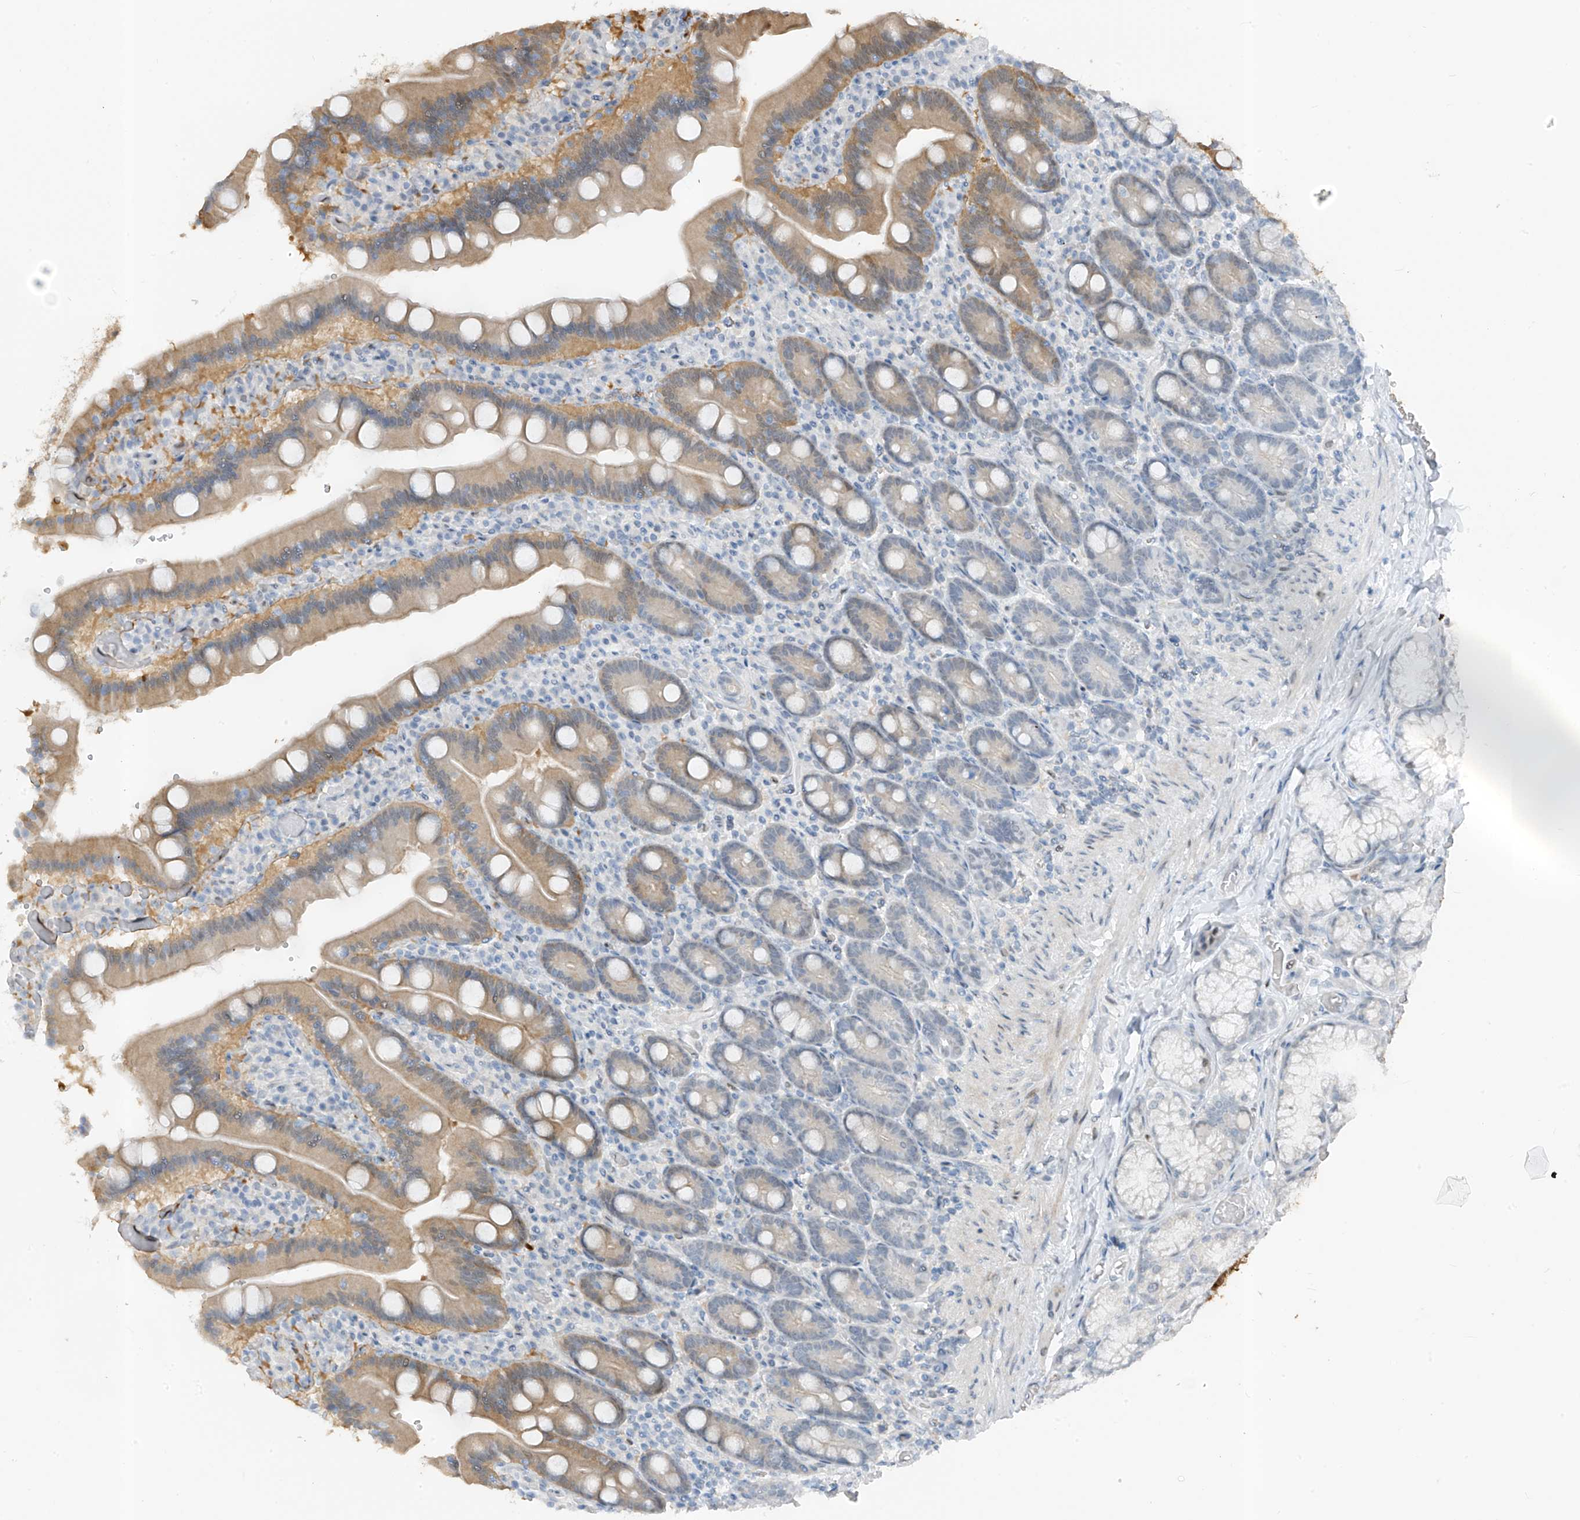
{"staining": {"intensity": "weak", "quantity": "25%-75%", "location": "cytoplasmic/membranous"}, "tissue": "duodenum", "cell_type": "Glandular cells", "image_type": "normal", "snomed": [{"axis": "morphology", "description": "Normal tissue, NOS"}, {"axis": "topography", "description": "Duodenum"}], "caption": "The photomicrograph exhibits a brown stain indicating the presence of a protein in the cytoplasmic/membranous of glandular cells in duodenum. Immunohistochemistry (ihc) stains the protein in brown and the nuclei are stained blue.", "gene": "RBP7", "patient": {"sex": "female", "age": 62}}